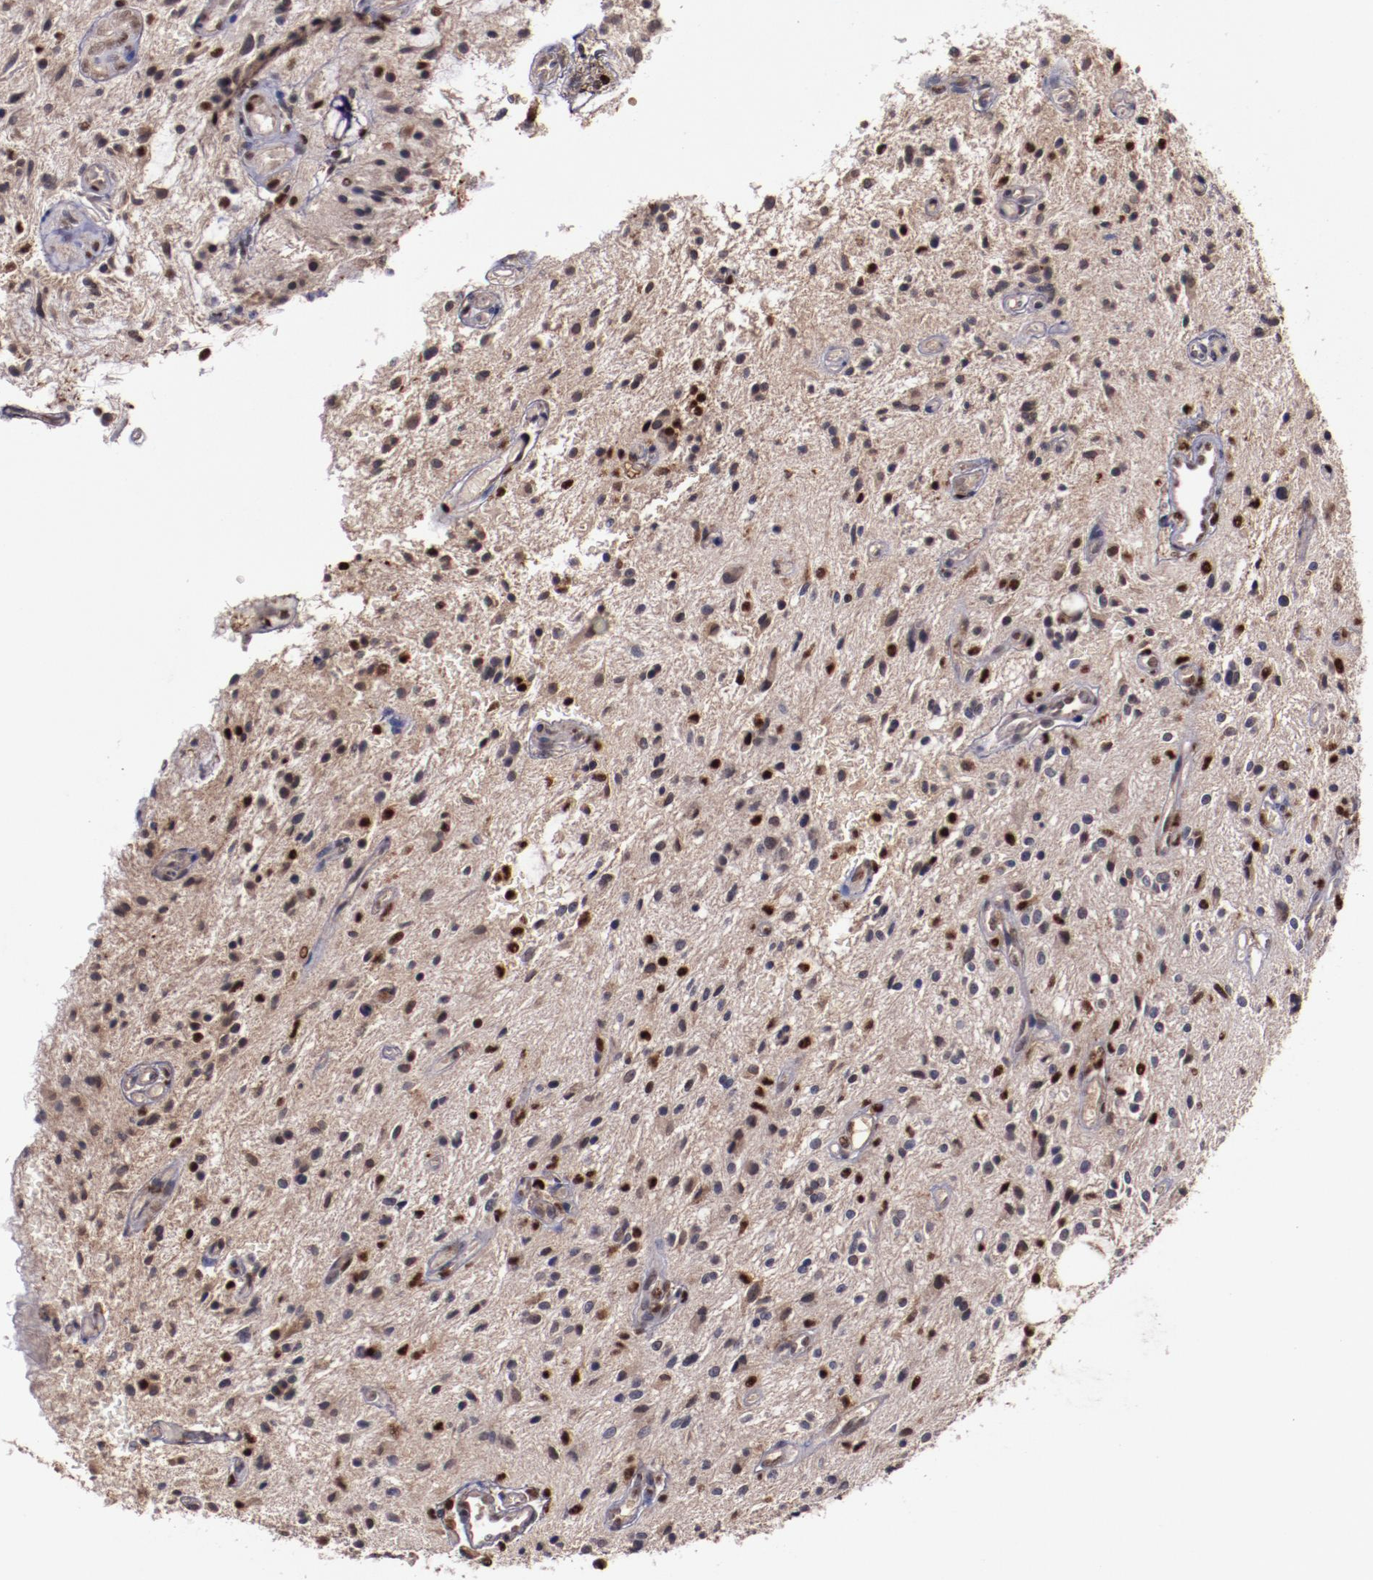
{"staining": {"intensity": "moderate", "quantity": "25%-75%", "location": "nuclear"}, "tissue": "glioma", "cell_type": "Tumor cells", "image_type": "cancer", "snomed": [{"axis": "morphology", "description": "Glioma, malignant, NOS"}, {"axis": "topography", "description": "Cerebellum"}], "caption": "There is medium levels of moderate nuclear staining in tumor cells of glioma, as demonstrated by immunohistochemical staining (brown color).", "gene": "CHEK2", "patient": {"sex": "female", "age": 10}}